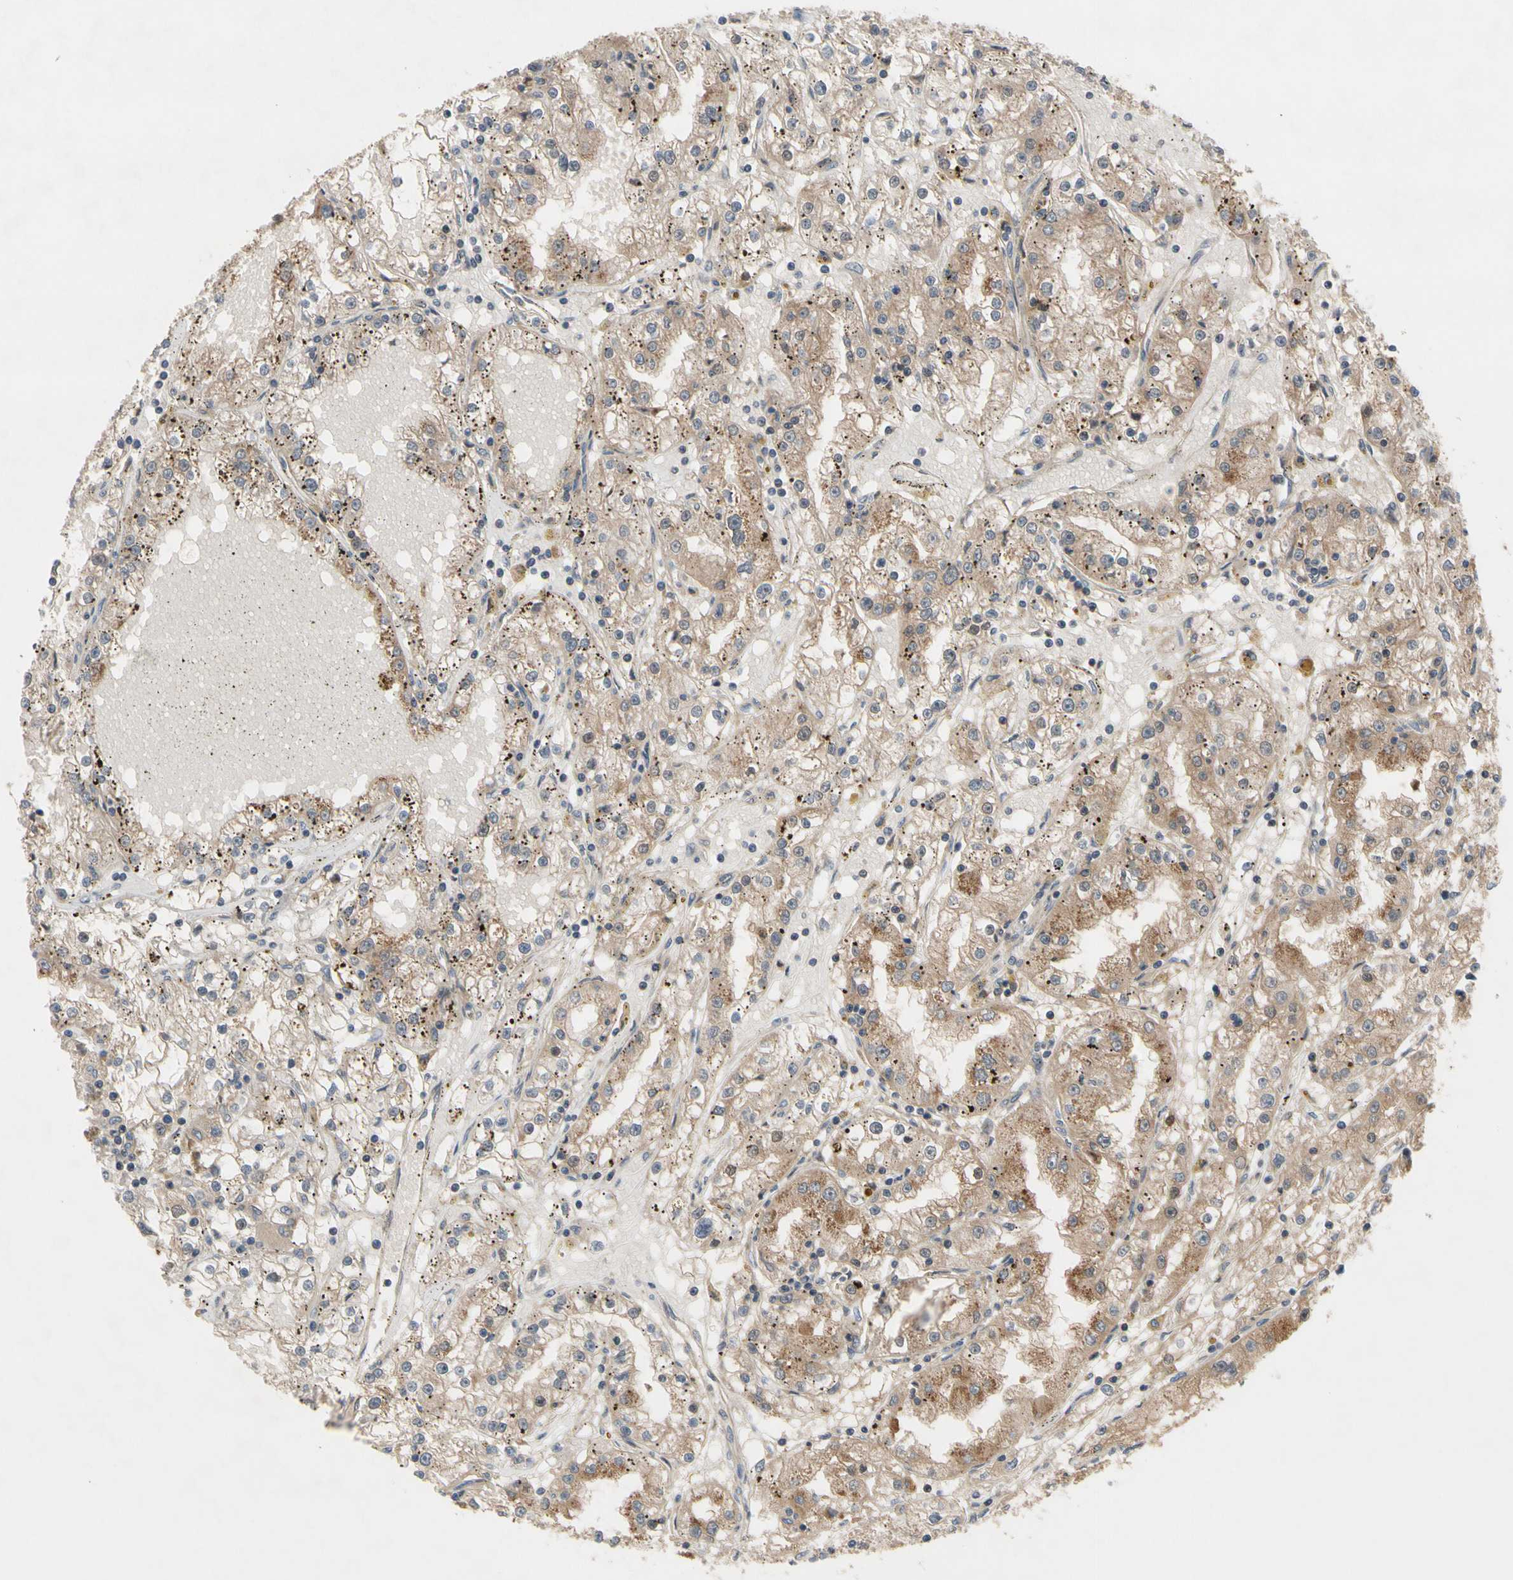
{"staining": {"intensity": "weak", "quantity": ">75%", "location": "cytoplasmic/membranous"}, "tissue": "renal cancer", "cell_type": "Tumor cells", "image_type": "cancer", "snomed": [{"axis": "morphology", "description": "Adenocarcinoma, NOS"}, {"axis": "topography", "description": "Kidney"}], "caption": "A photomicrograph showing weak cytoplasmic/membranous expression in approximately >75% of tumor cells in renal cancer, as visualized by brown immunohistochemical staining.", "gene": "OAZ1", "patient": {"sex": "male", "age": 56}}